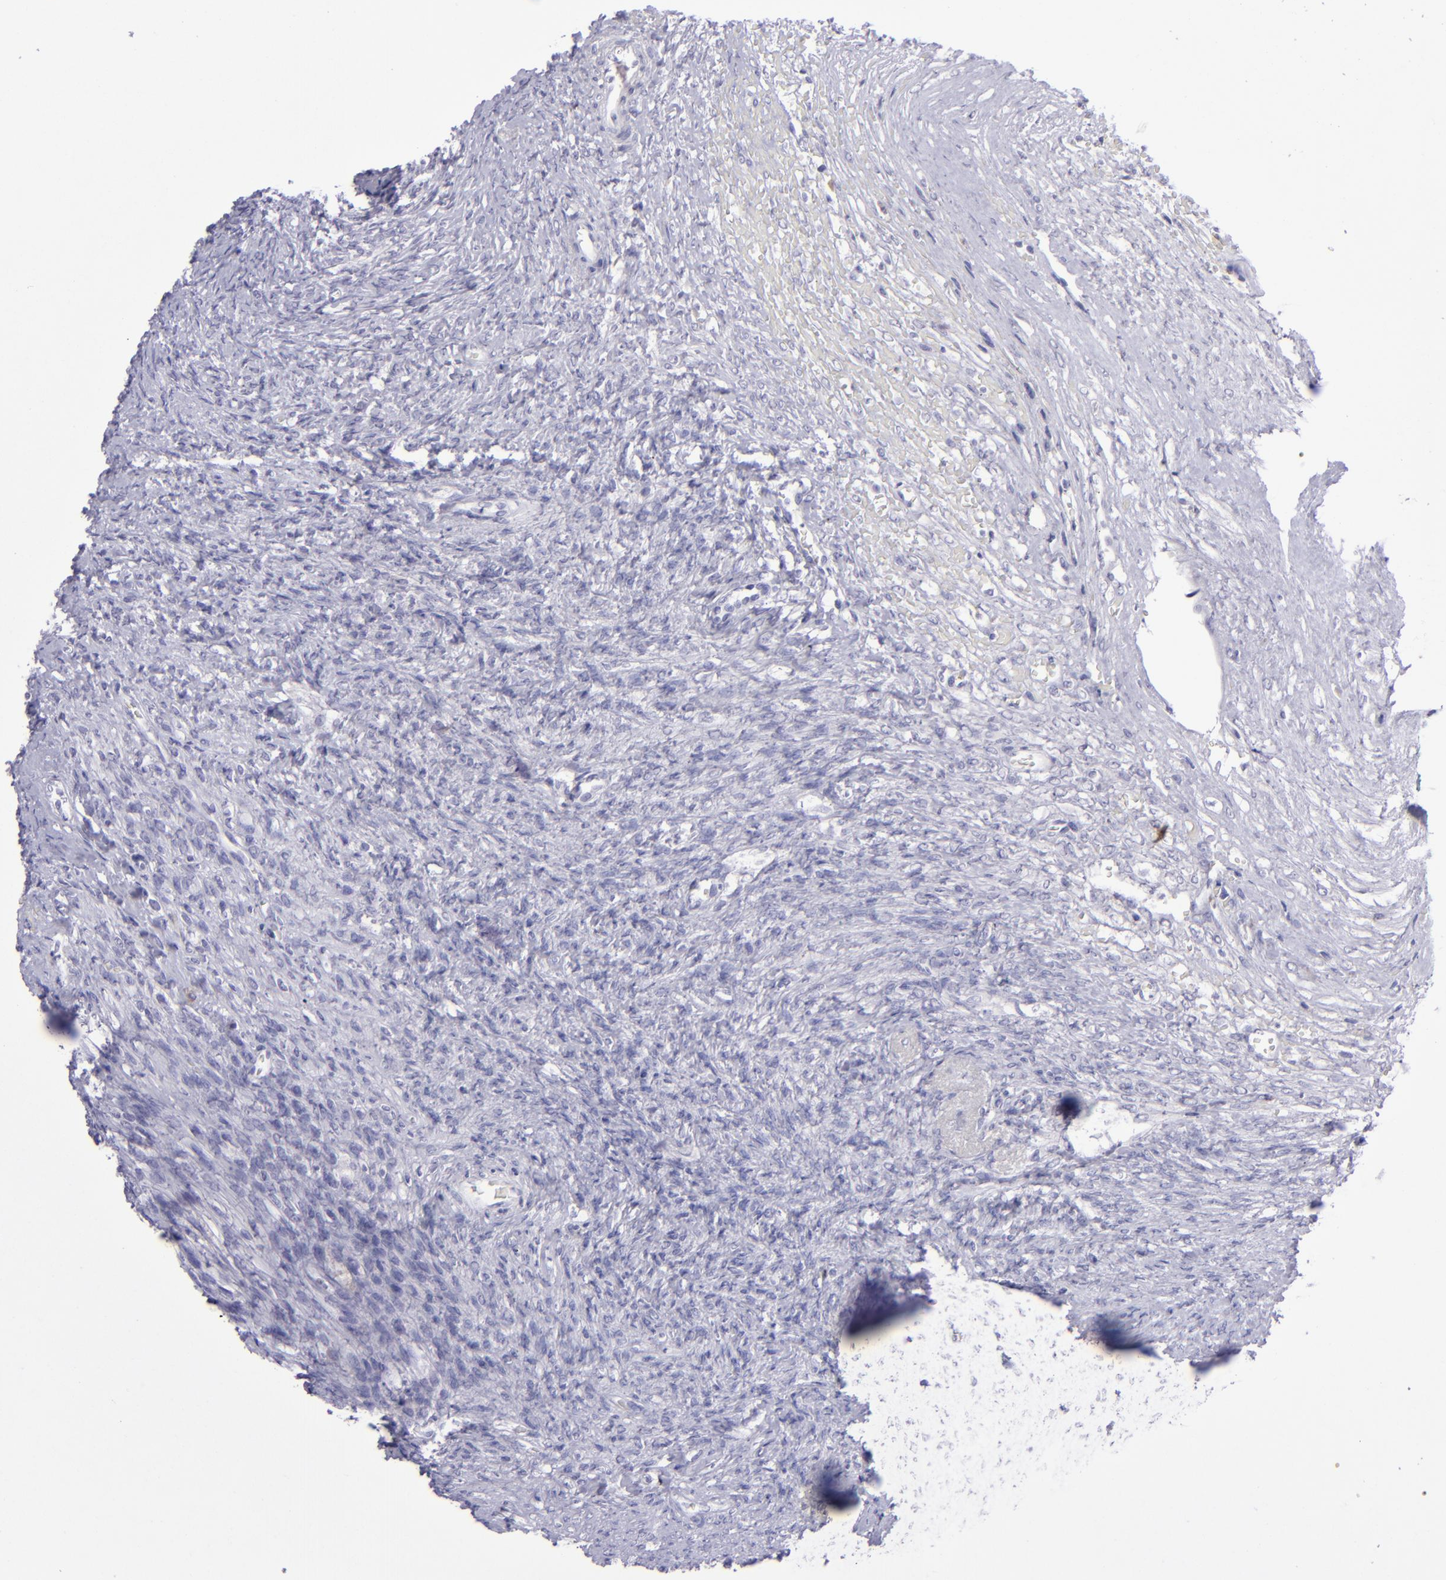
{"staining": {"intensity": "negative", "quantity": "none", "location": "none"}, "tissue": "ovary", "cell_type": "Follicle cells", "image_type": "normal", "snomed": [{"axis": "morphology", "description": "Normal tissue, NOS"}, {"axis": "topography", "description": "Ovary"}], "caption": "The image exhibits no staining of follicle cells in benign ovary.", "gene": "POU2F2", "patient": {"sex": "female", "age": 56}}